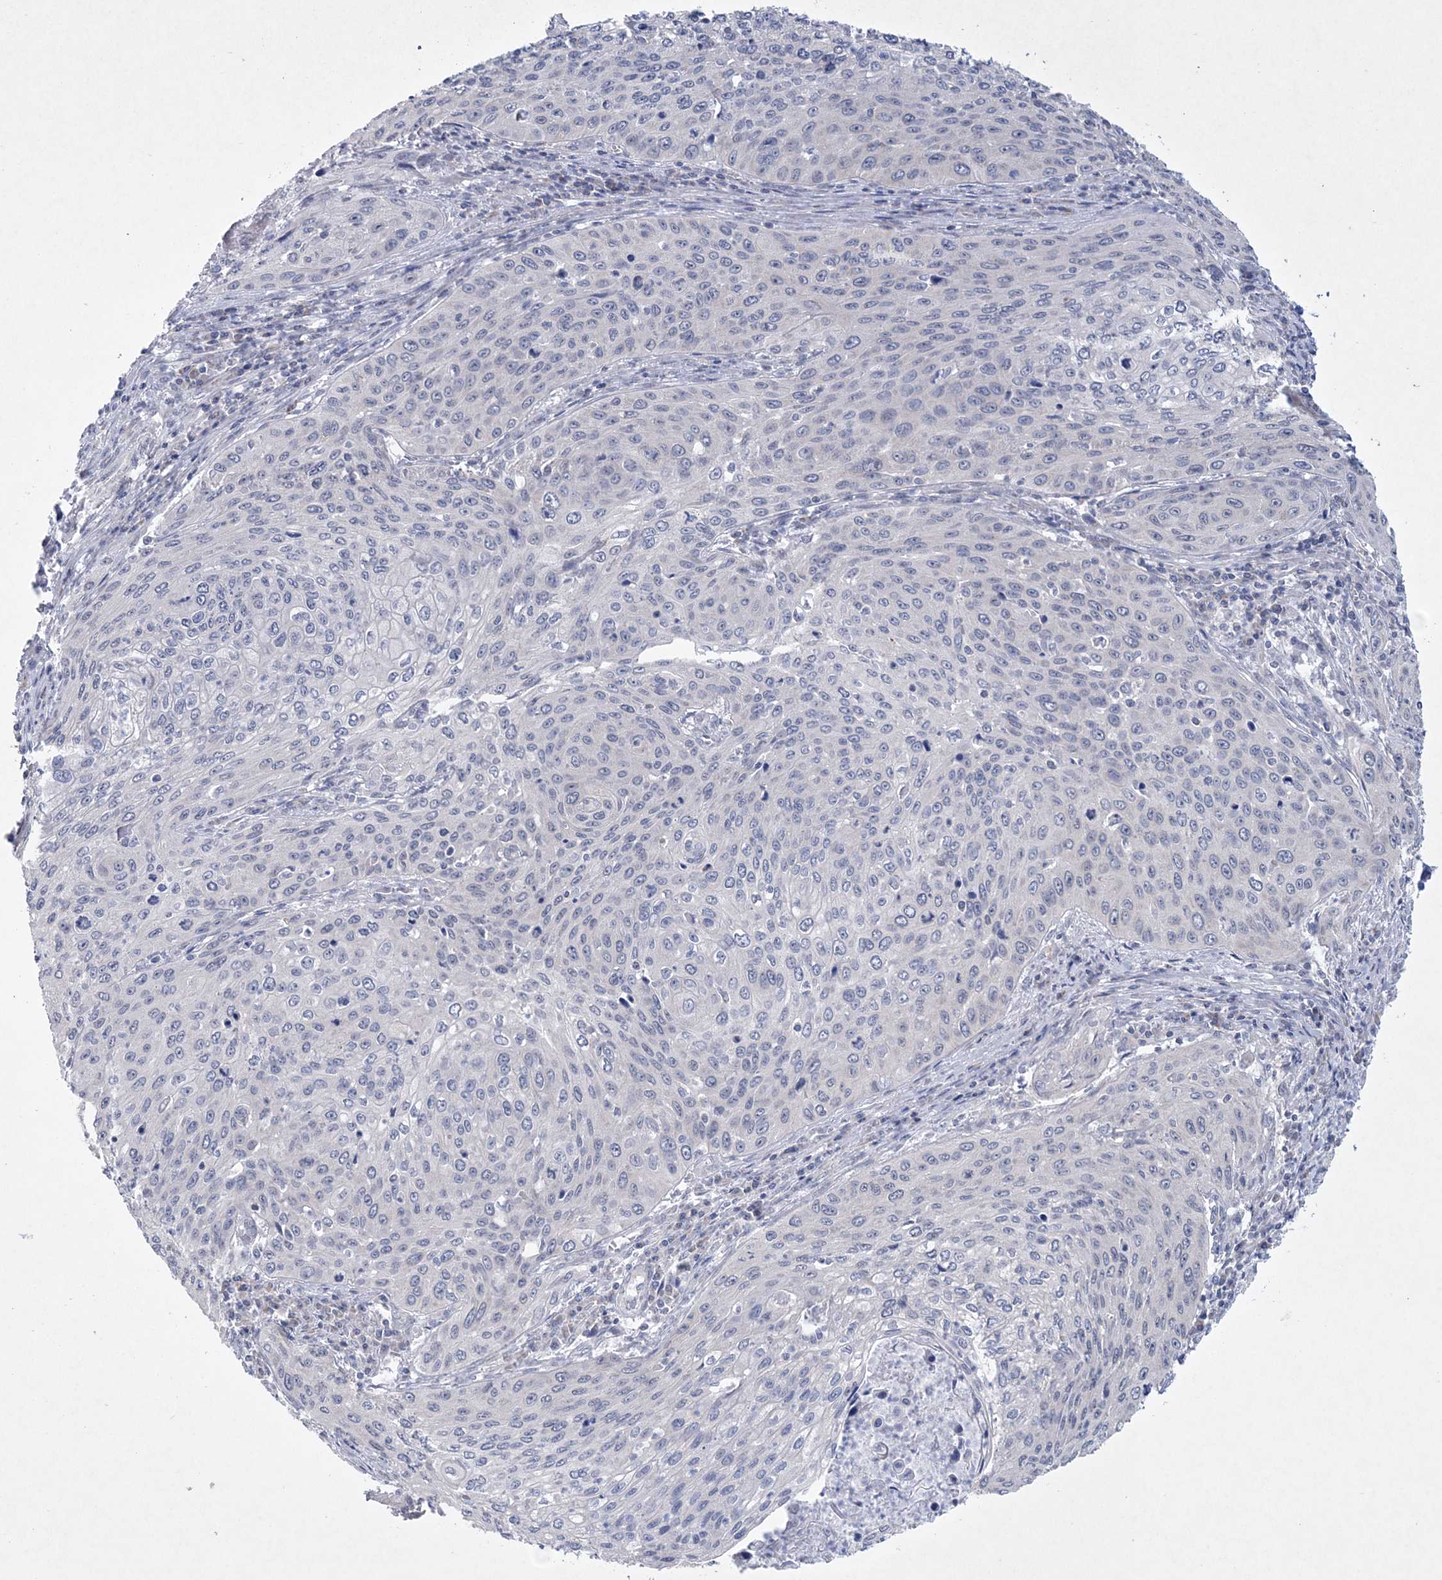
{"staining": {"intensity": "negative", "quantity": "none", "location": "none"}, "tissue": "cervical cancer", "cell_type": "Tumor cells", "image_type": "cancer", "snomed": [{"axis": "morphology", "description": "Squamous cell carcinoma, NOS"}, {"axis": "topography", "description": "Cervix"}], "caption": "IHC histopathology image of squamous cell carcinoma (cervical) stained for a protein (brown), which reveals no positivity in tumor cells.", "gene": "CES4A", "patient": {"sex": "female", "age": 32}}